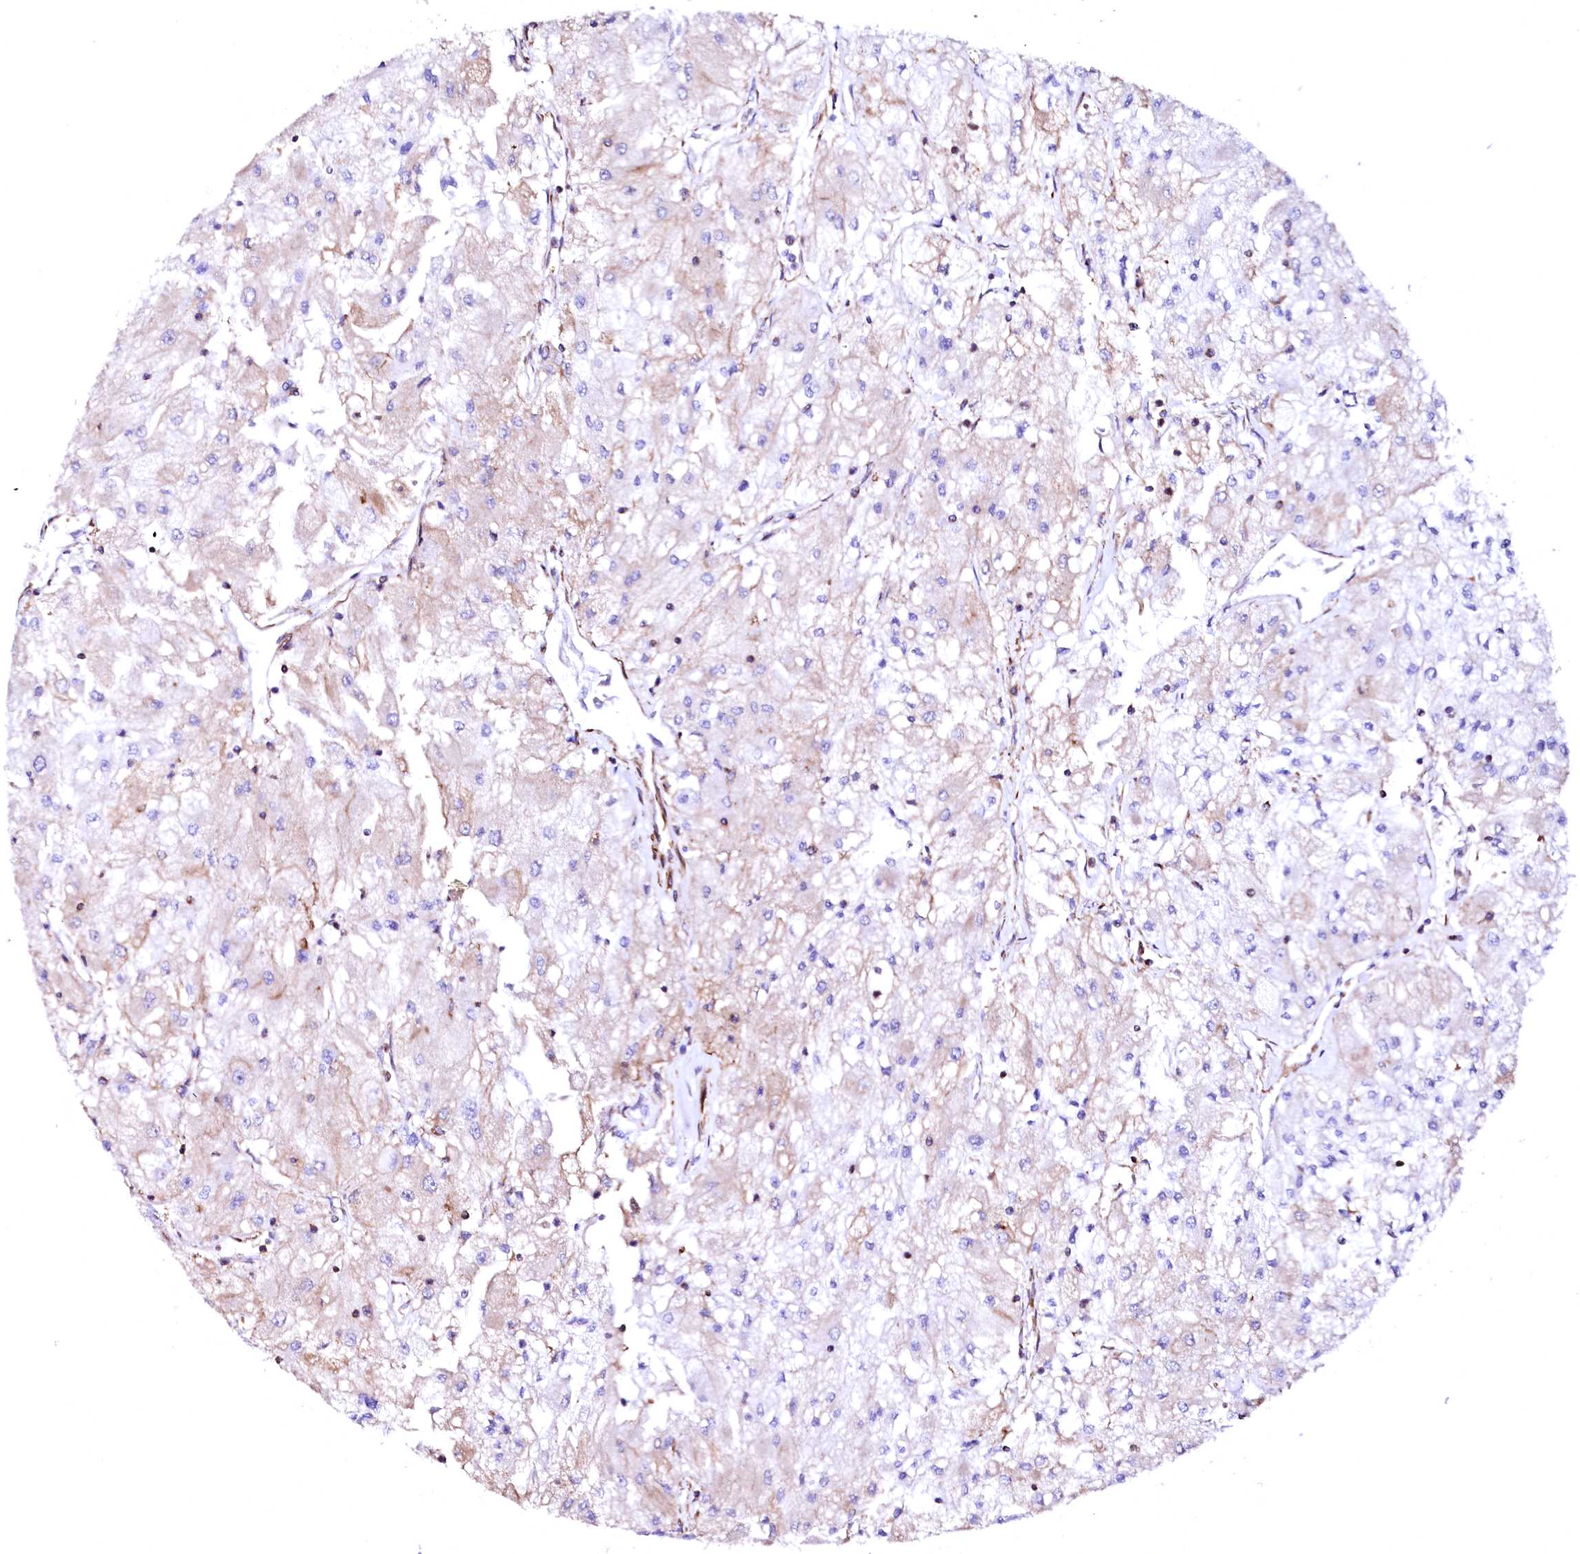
{"staining": {"intensity": "negative", "quantity": "none", "location": "none"}, "tissue": "renal cancer", "cell_type": "Tumor cells", "image_type": "cancer", "snomed": [{"axis": "morphology", "description": "Adenocarcinoma, NOS"}, {"axis": "topography", "description": "Kidney"}], "caption": "IHC histopathology image of human adenocarcinoma (renal) stained for a protein (brown), which reveals no staining in tumor cells.", "gene": "GPR176", "patient": {"sex": "male", "age": 80}}